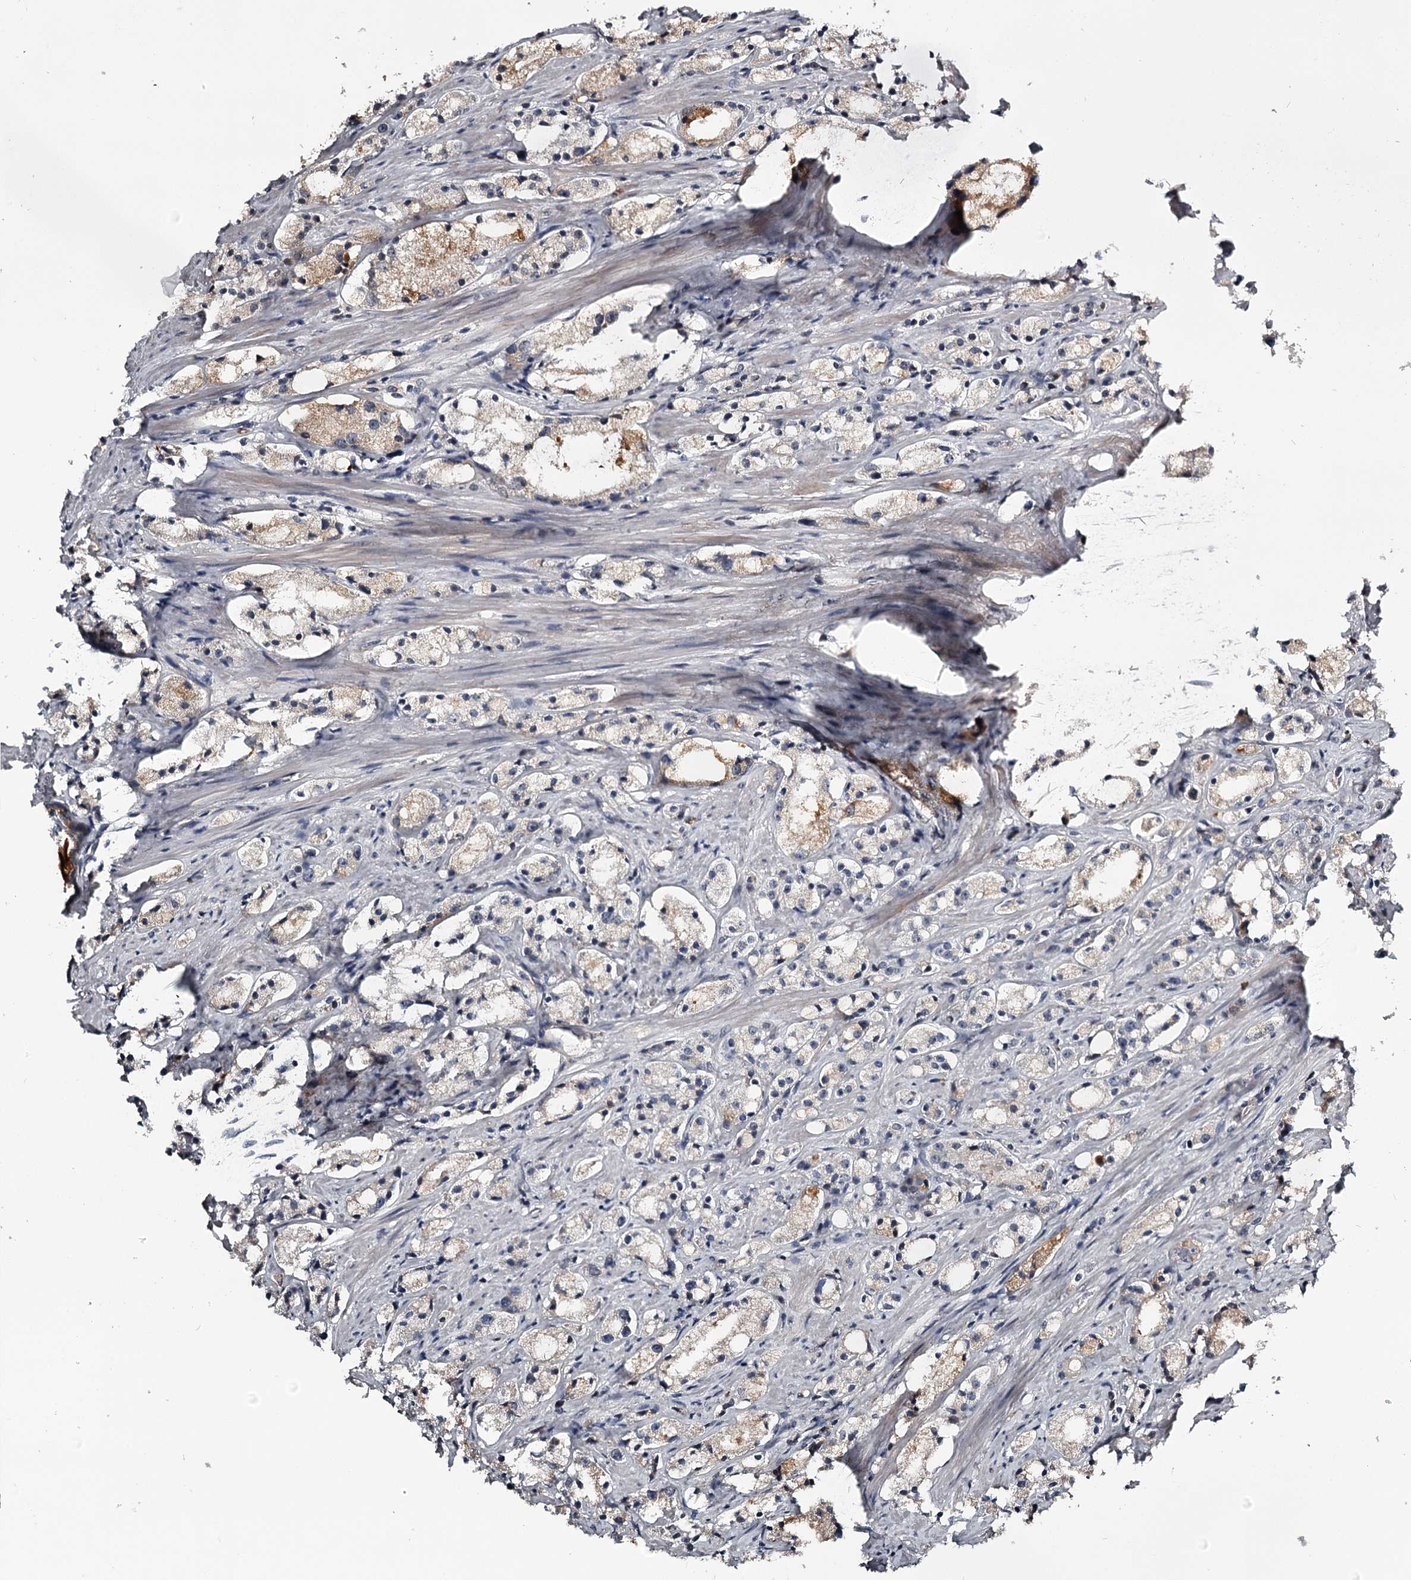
{"staining": {"intensity": "weak", "quantity": "<25%", "location": "cytoplasmic/membranous"}, "tissue": "prostate cancer", "cell_type": "Tumor cells", "image_type": "cancer", "snomed": [{"axis": "morphology", "description": "Adenocarcinoma, High grade"}, {"axis": "topography", "description": "Prostate"}], "caption": "DAB immunohistochemical staining of human adenocarcinoma (high-grade) (prostate) demonstrates no significant staining in tumor cells. The staining is performed using DAB brown chromogen with nuclei counter-stained in using hematoxylin.", "gene": "CWF19L2", "patient": {"sex": "male", "age": 66}}